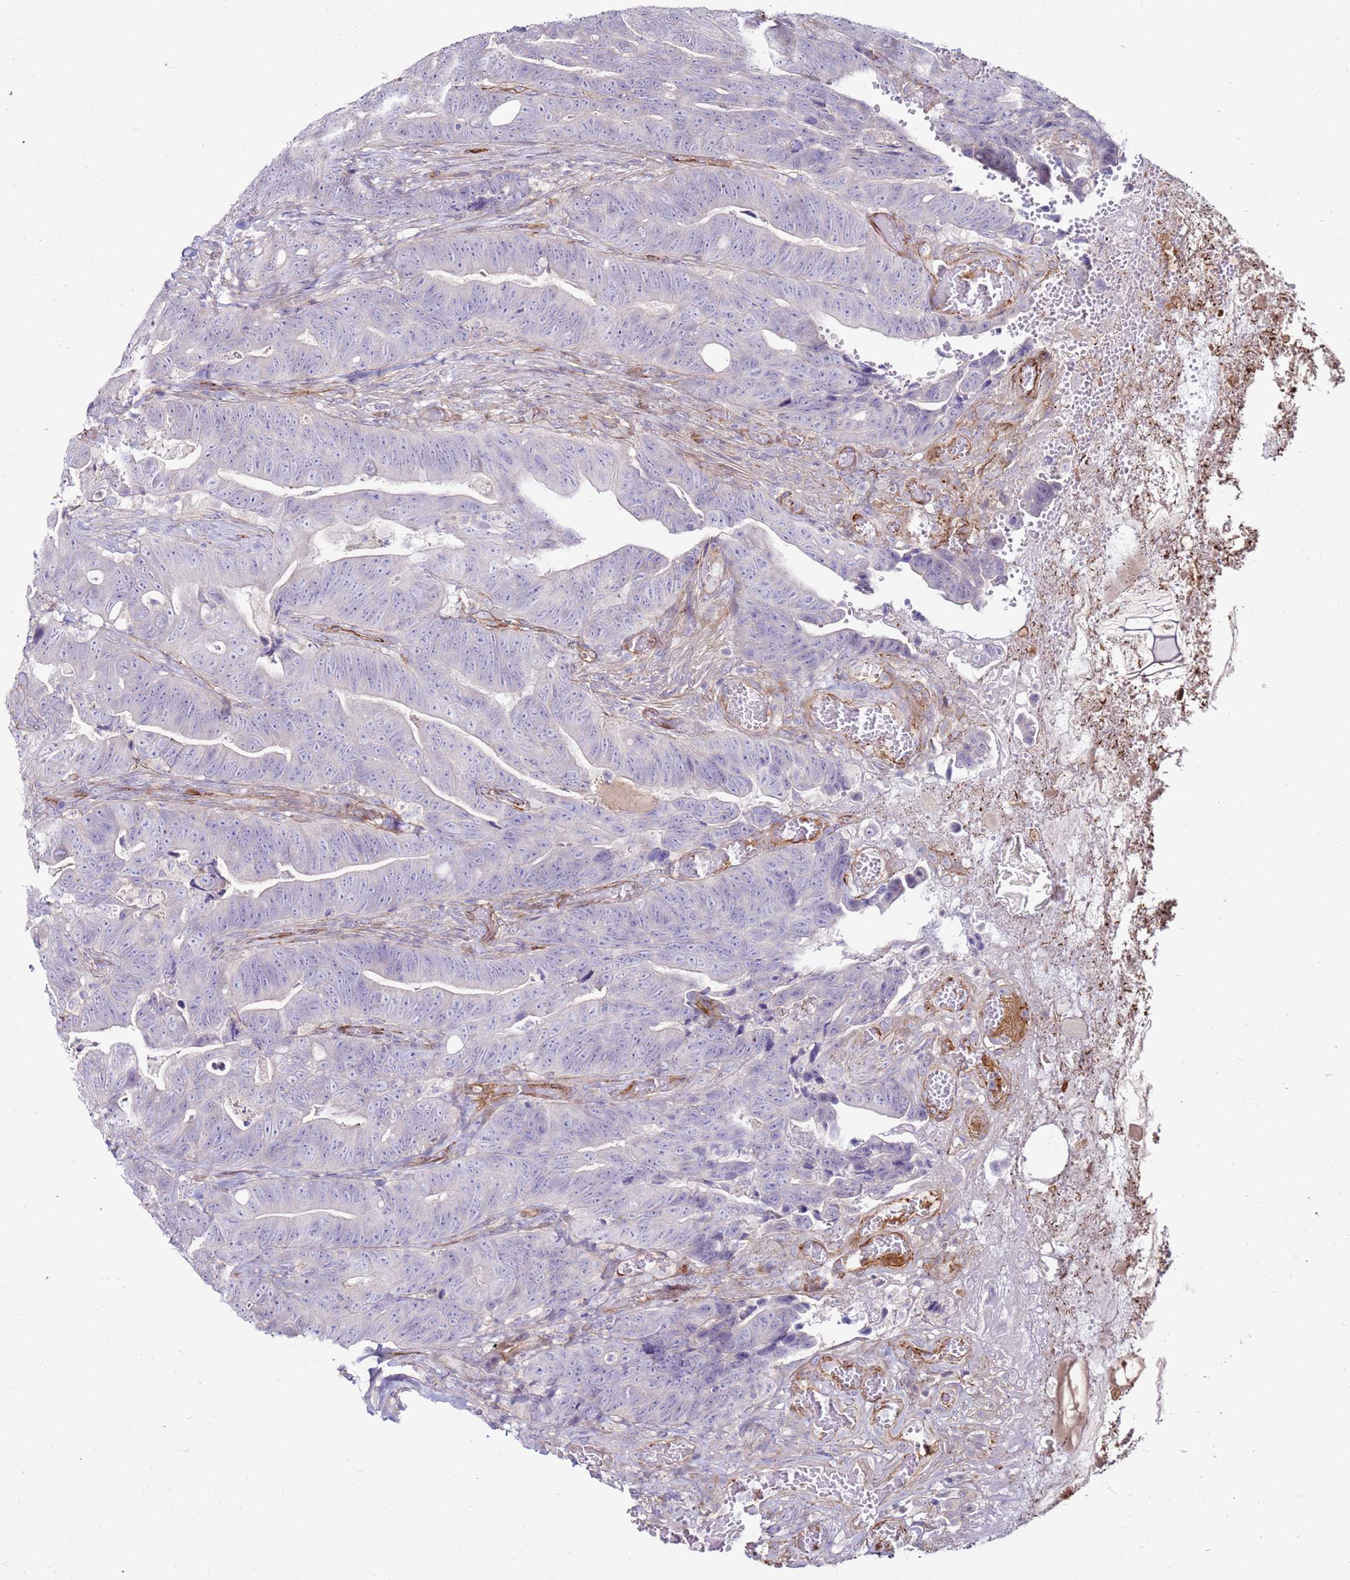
{"staining": {"intensity": "negative", "quantity": "none", "location": "none"}, "tissue": "colorectal cancer", "cell_type": "Tumor cells", "image_type": "cancer", "snomed": [{"axis": "morphology", "description": "Adenocarcinoma, NOS"}, {"axis": "topography", "description": "Colon"}], "caption": "There is no significant staining in tumor cells of colorectal adenocarcinoma.", "gene": "CLEC4M", "patient": {"sex": "female", "age": 82}}